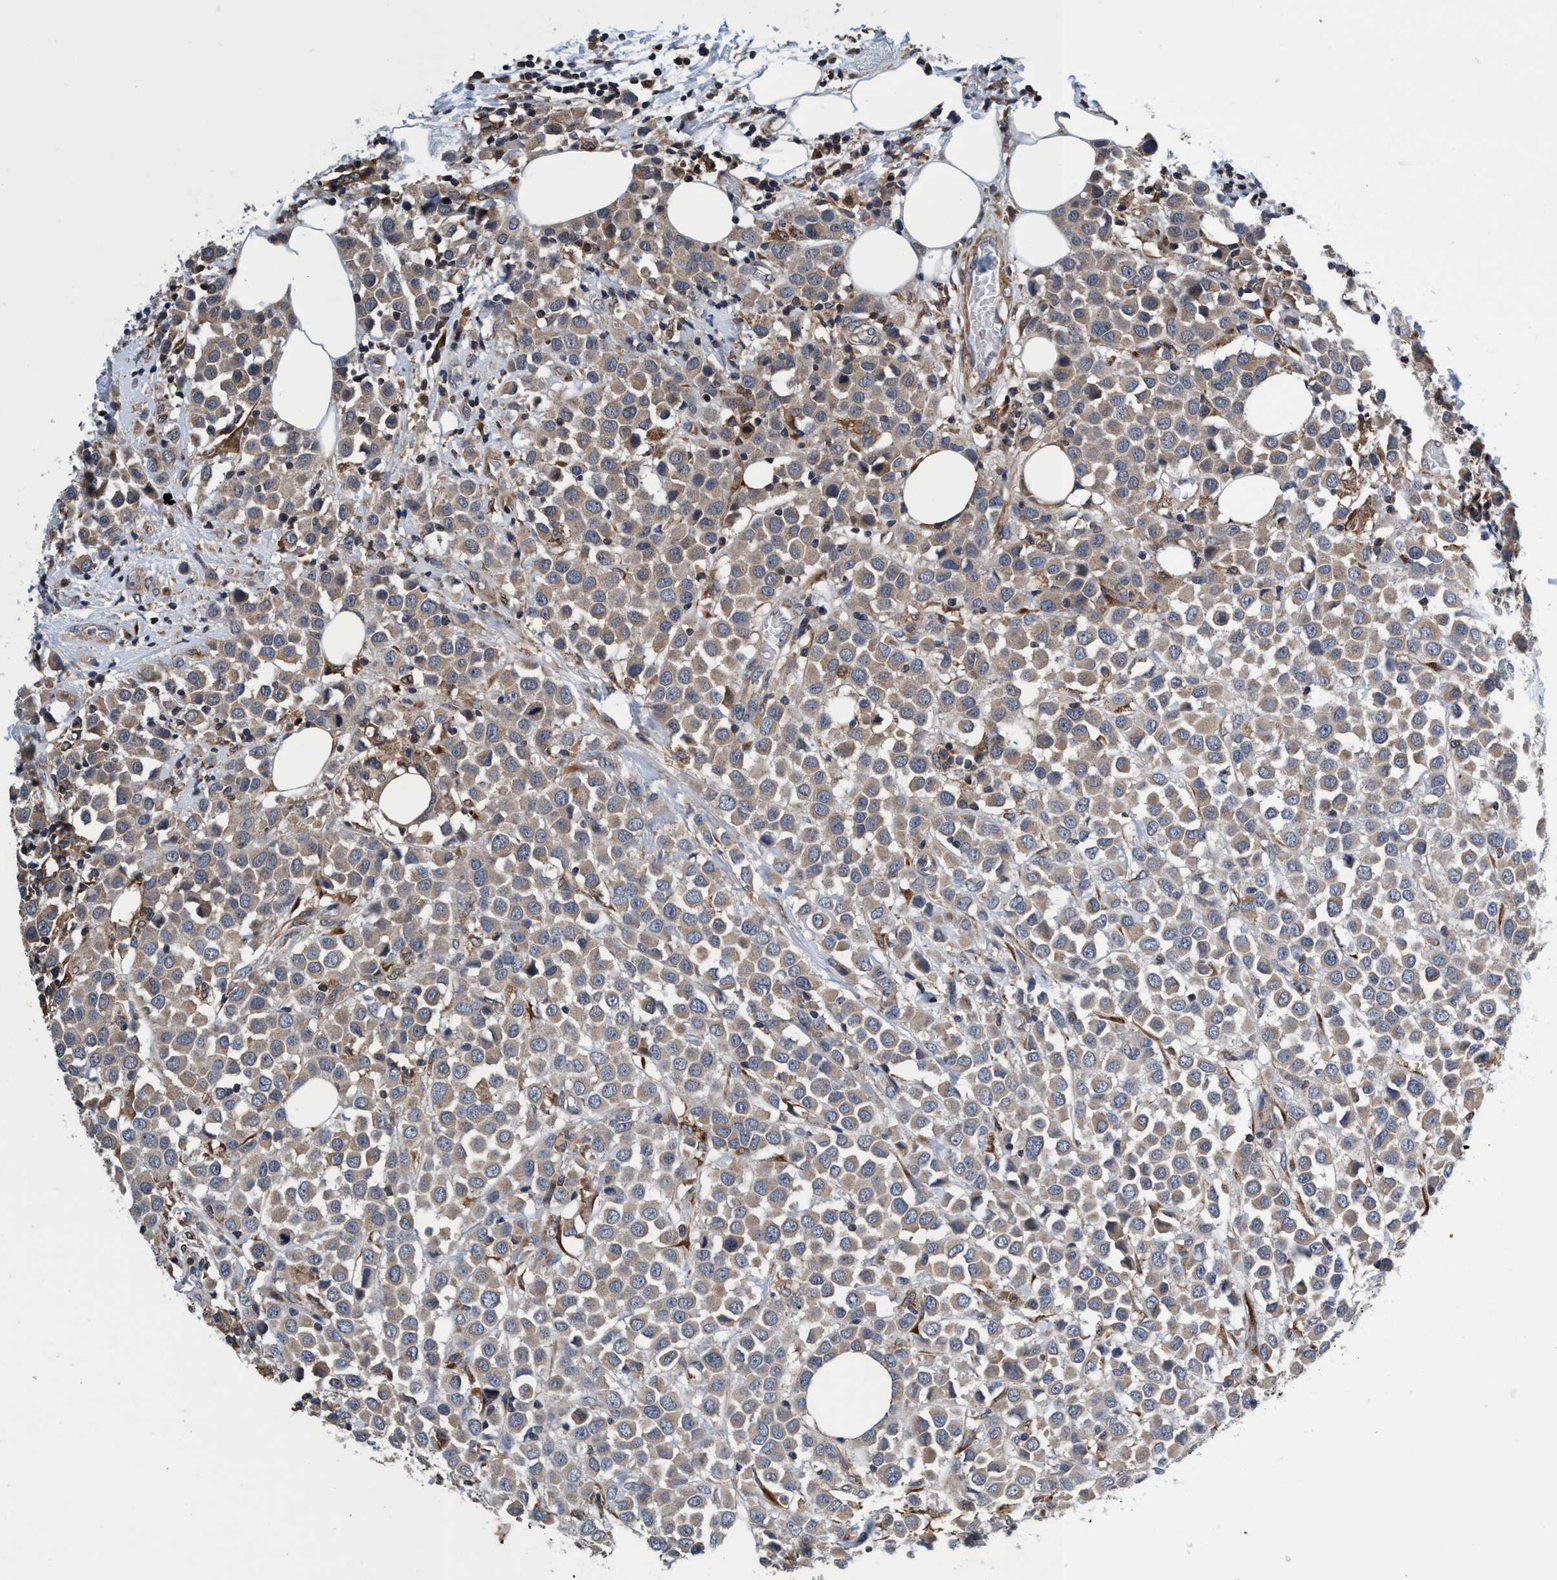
{"staining": {"intensity": "weak", "quantity": ">75%", "location": "cytoplasmic/membranous"}, "tissue": "breast cancer", "cell_type": "Tumor cells", "image_type": "cancer", "snomed": [{"axis": "morphology", "description": "Duct carcinoma"}, {"axis": "topography", "description": "Breast"}], "caption": "Immunohistochemistry (IHC) of human breast cancer (invasive ductal carcinoma) demonstrates low levels of weak cytoplasmic/membranous positivity in approximately >75% of tumor cells. (brown staining indicates protein expression, while blue staining denotes nuclei).", "gene": "CALCOCO2", "patient": {"sex": "female", "age": 61}}